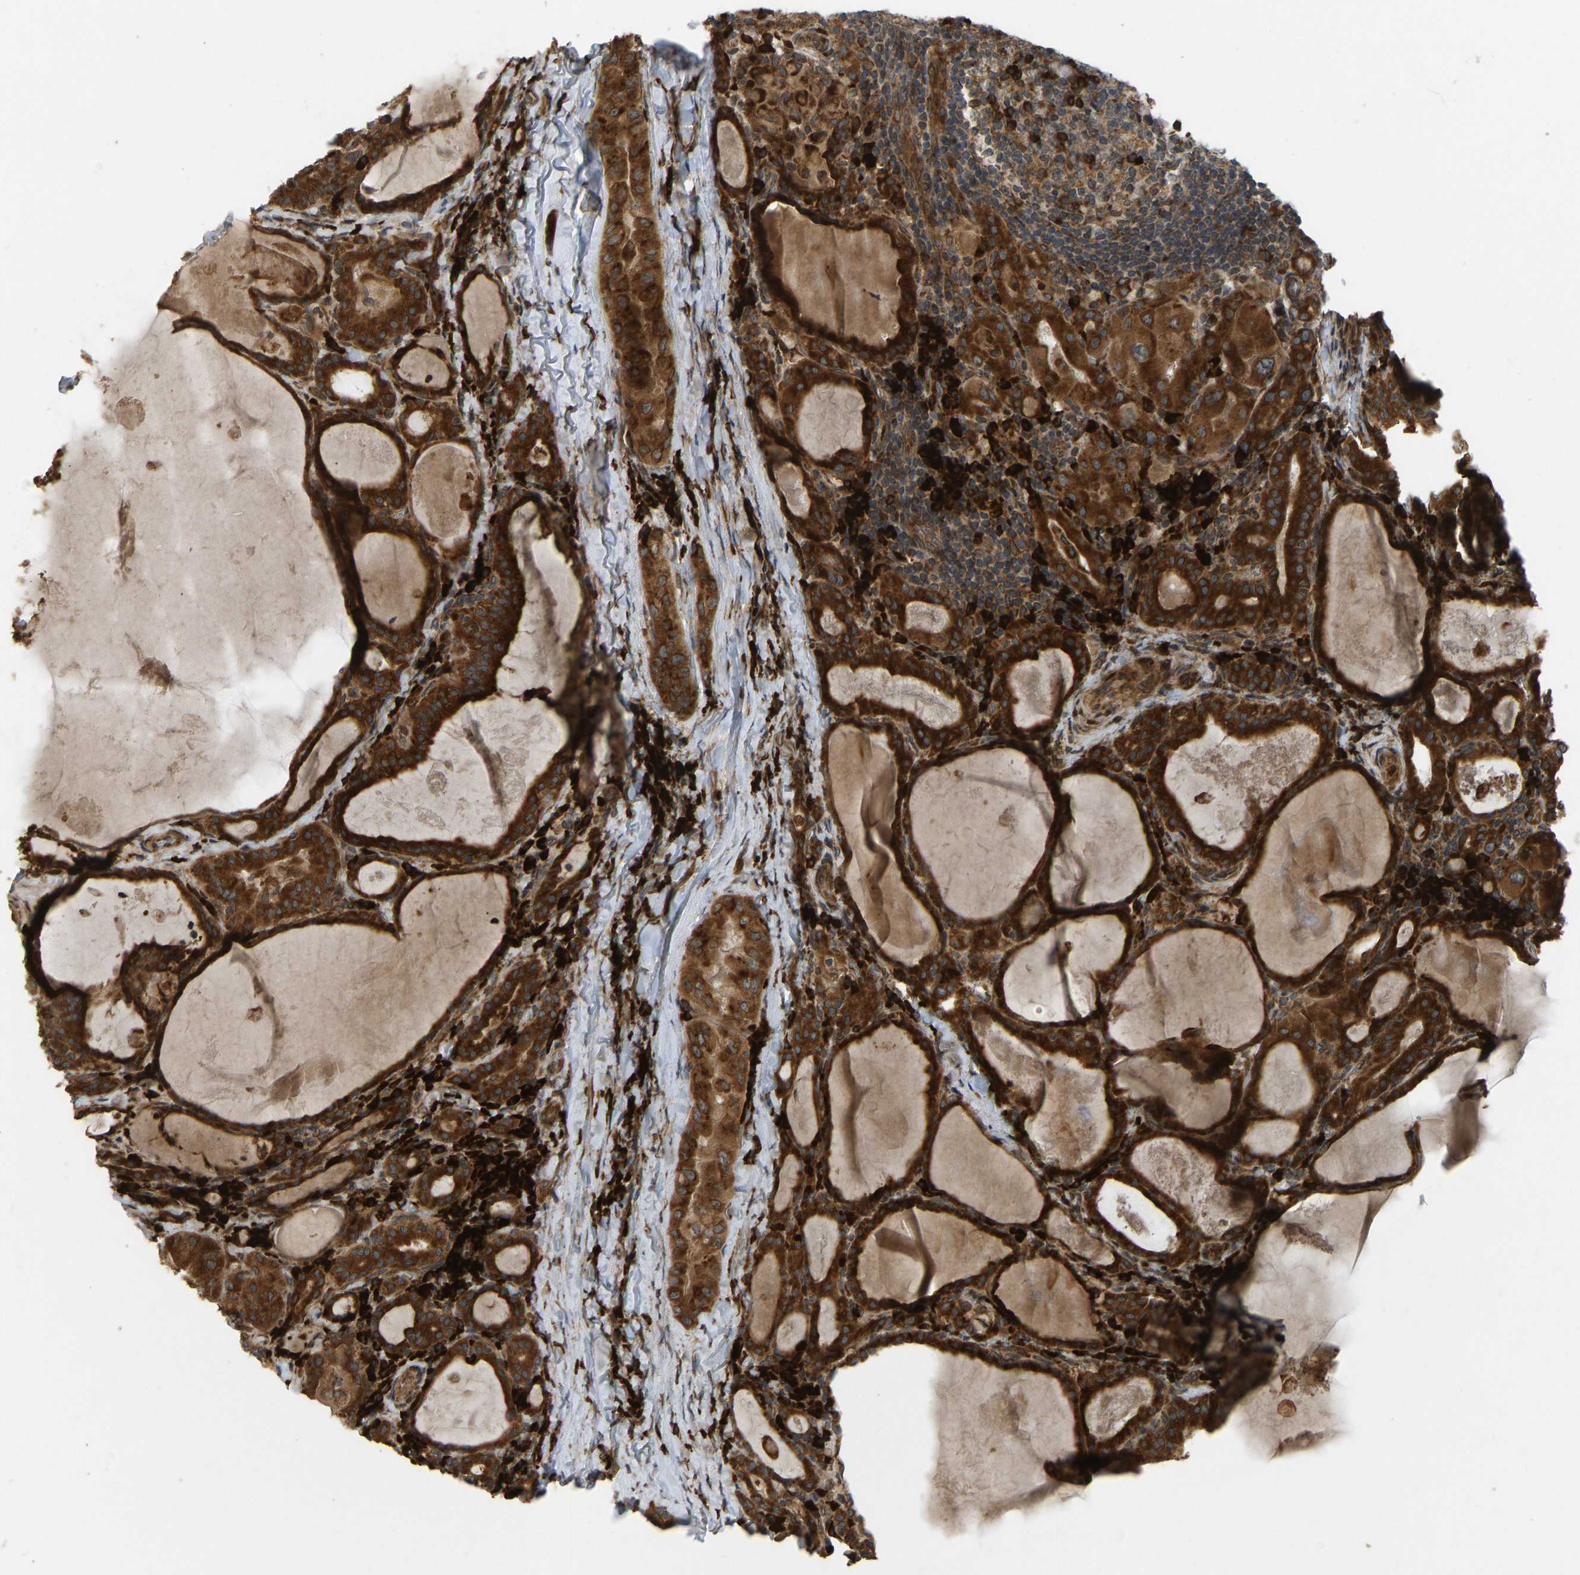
{"staining": {"intensity": "strong", "quantity": ">75%", "location": "cytoplasmic/membranous"}, "tissue": "thyroid cancer", "cell_type": "Tumor cells", "image_type": "cancer", "snomed": [{"axis": "morphology", "description": "Papillary adenocarcinoma, NOS"}, {"axis": "topography", "description": "Thyroid gland"}], "caption": "Thyroid cancer stained for a protein (brown) reveals strong cytoplasmic/membranous positive staining in about >75% of tumor cells.", "gene": "RPN2", "patient": {"sex": "female", "age": 42}}